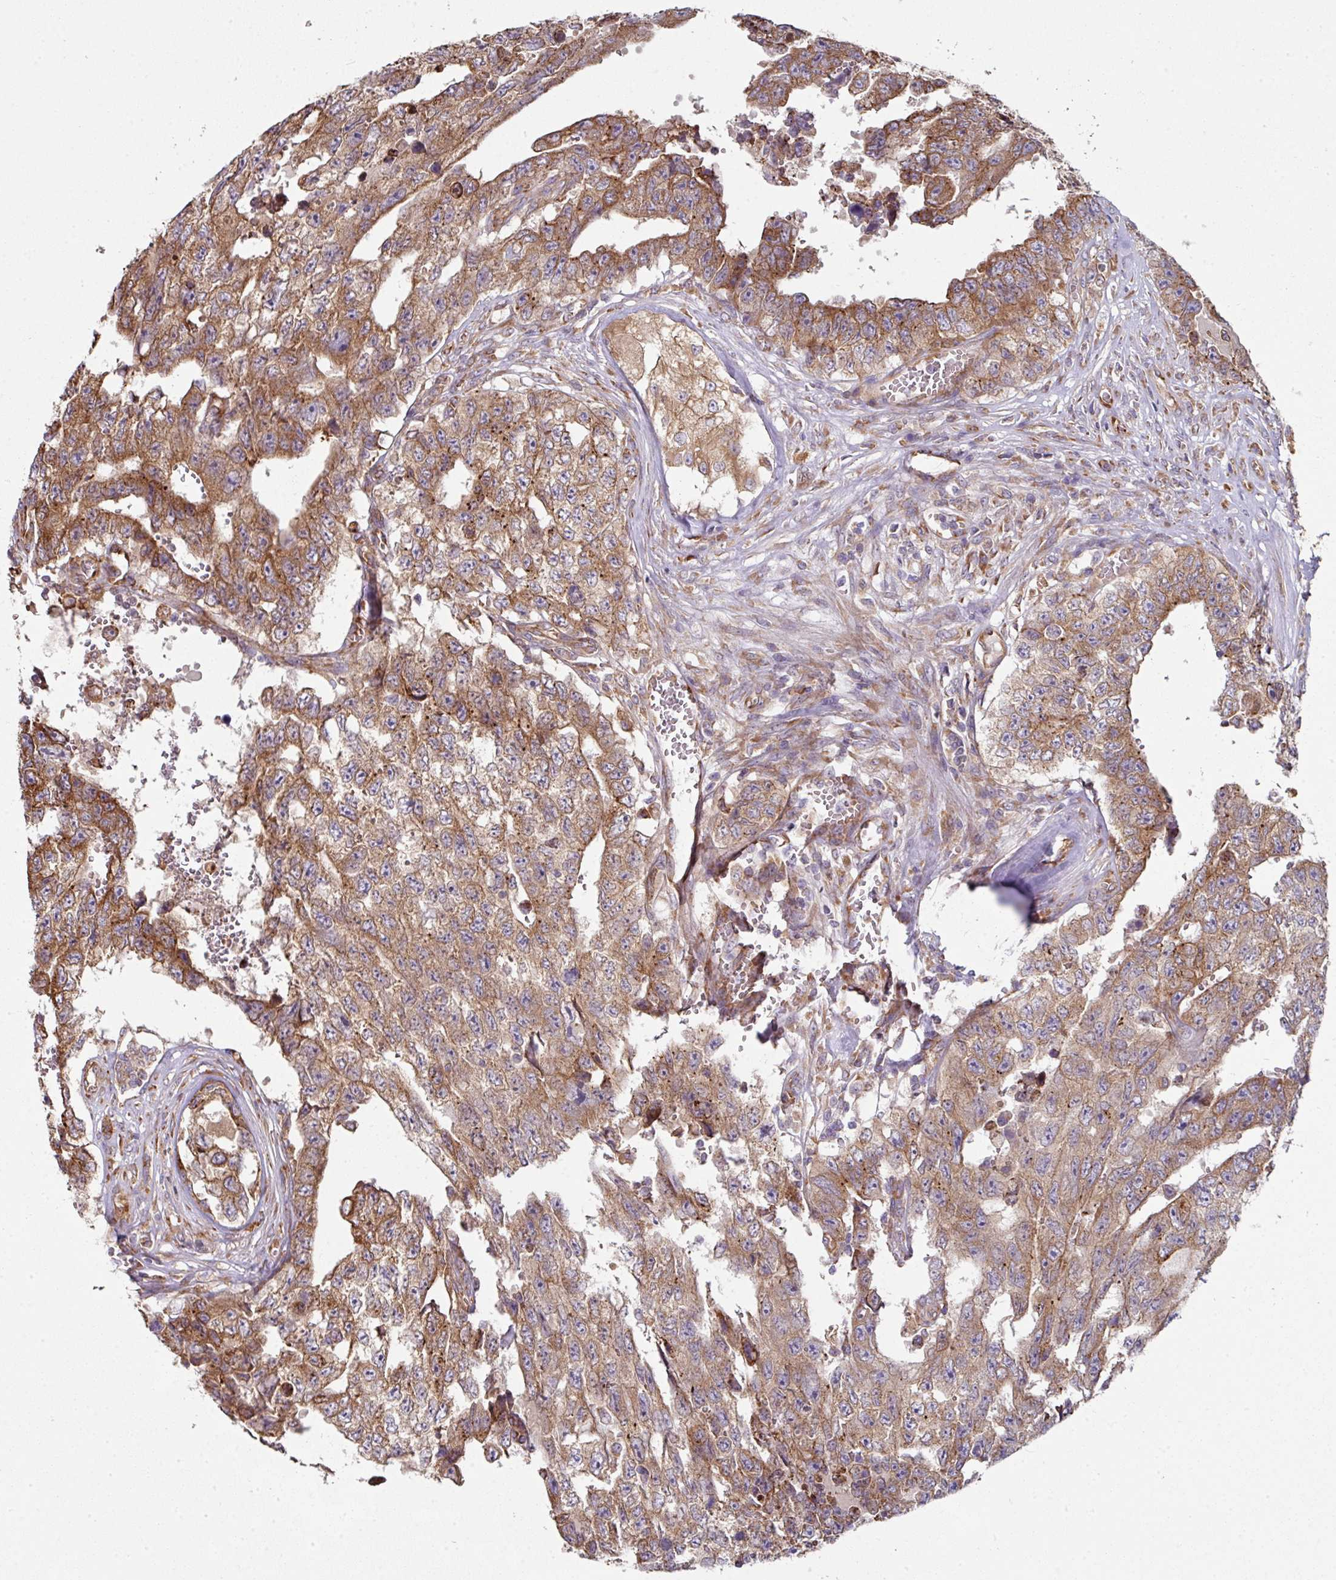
{"staining": {"intensity": "moderate", "quantity": ">75%", "location": "cytoplasmic/membranous"}, "tissue": "testis cancer", "cell_type": "Tumor cells", "image_type": "cancer", "snomed": [{"axis": "morphology", "description": "Normal tissue, NOS"}, {"axis": "morphology", "description": "Carcinoma, Embryonal, NOS"}, {"axis": "topography", "description": "Testis"}, {"axis": "topography", "description": "Epididymis"}], "caption": "Immunohistochemical staining of human testis cancer (embryonal carcinoma) displays moderate cytoplasmic/membranous protein expression in approximately >75% of tumor cells.", "gene": "FAT4", "patient": {"sex": "male", "age": 25}}